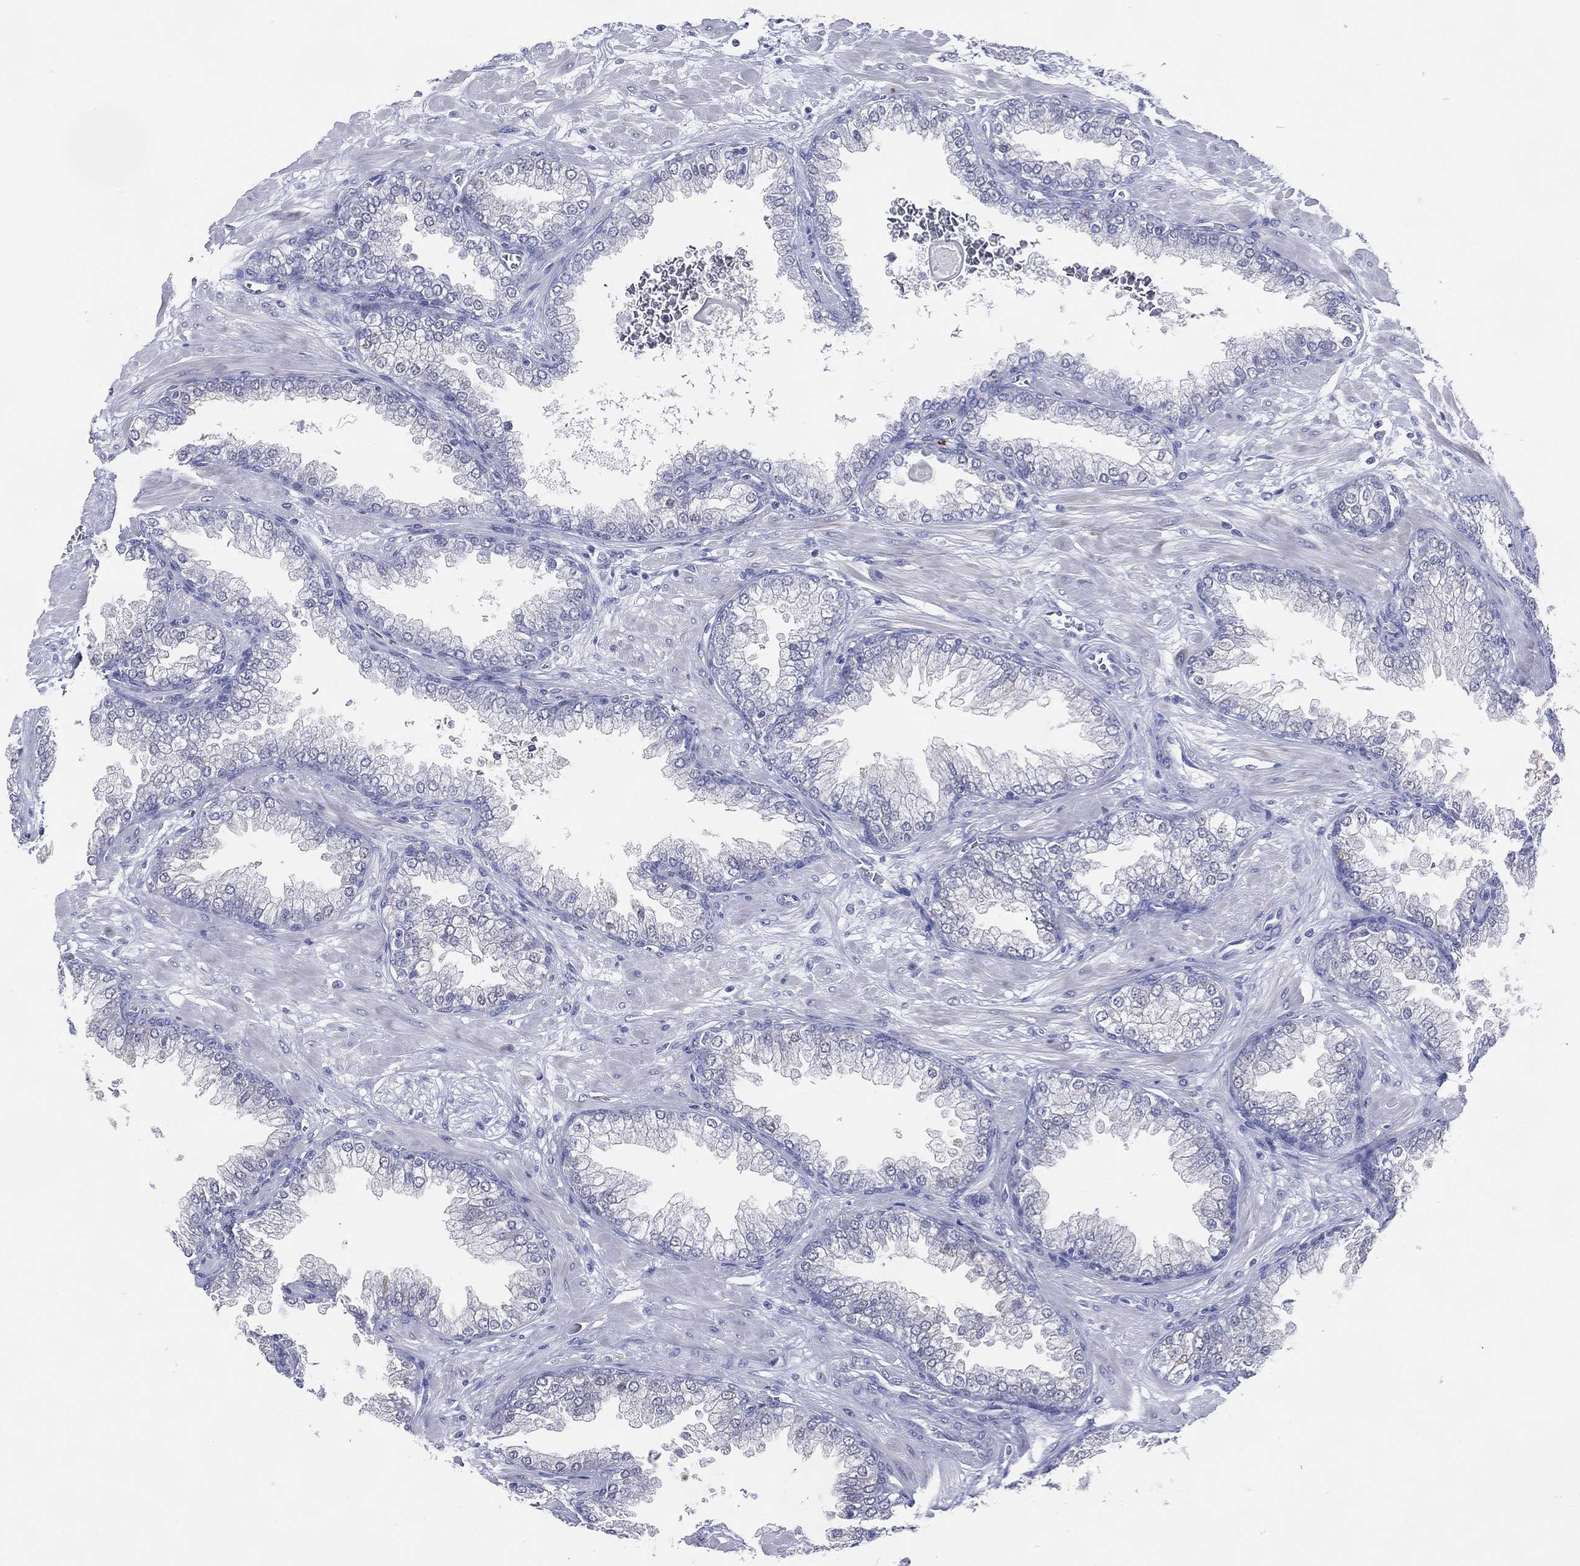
{"staining": {"intensity": "moderate", "quantity": "<25%", "location": "cytoplasmic/membranous"}, "tissue": "prostate cancer", "cell_type": "Tumor cells", "image_type": "cancer", "snomed": [{"axis": "morphology", "description": "Adenocarcinoma, Low grade"}, {"axis": "topography", "description": "Prostate"}], "caption": "Protein positivity by IHC exhibits moderate cytoplasmic/membranous expression in approximately <25% of tumor cells in prostate cancer (adenocarcinoma (low-grade)).", "gene": "CFAP58", "patient": {"sex": "male", "age": 57}}